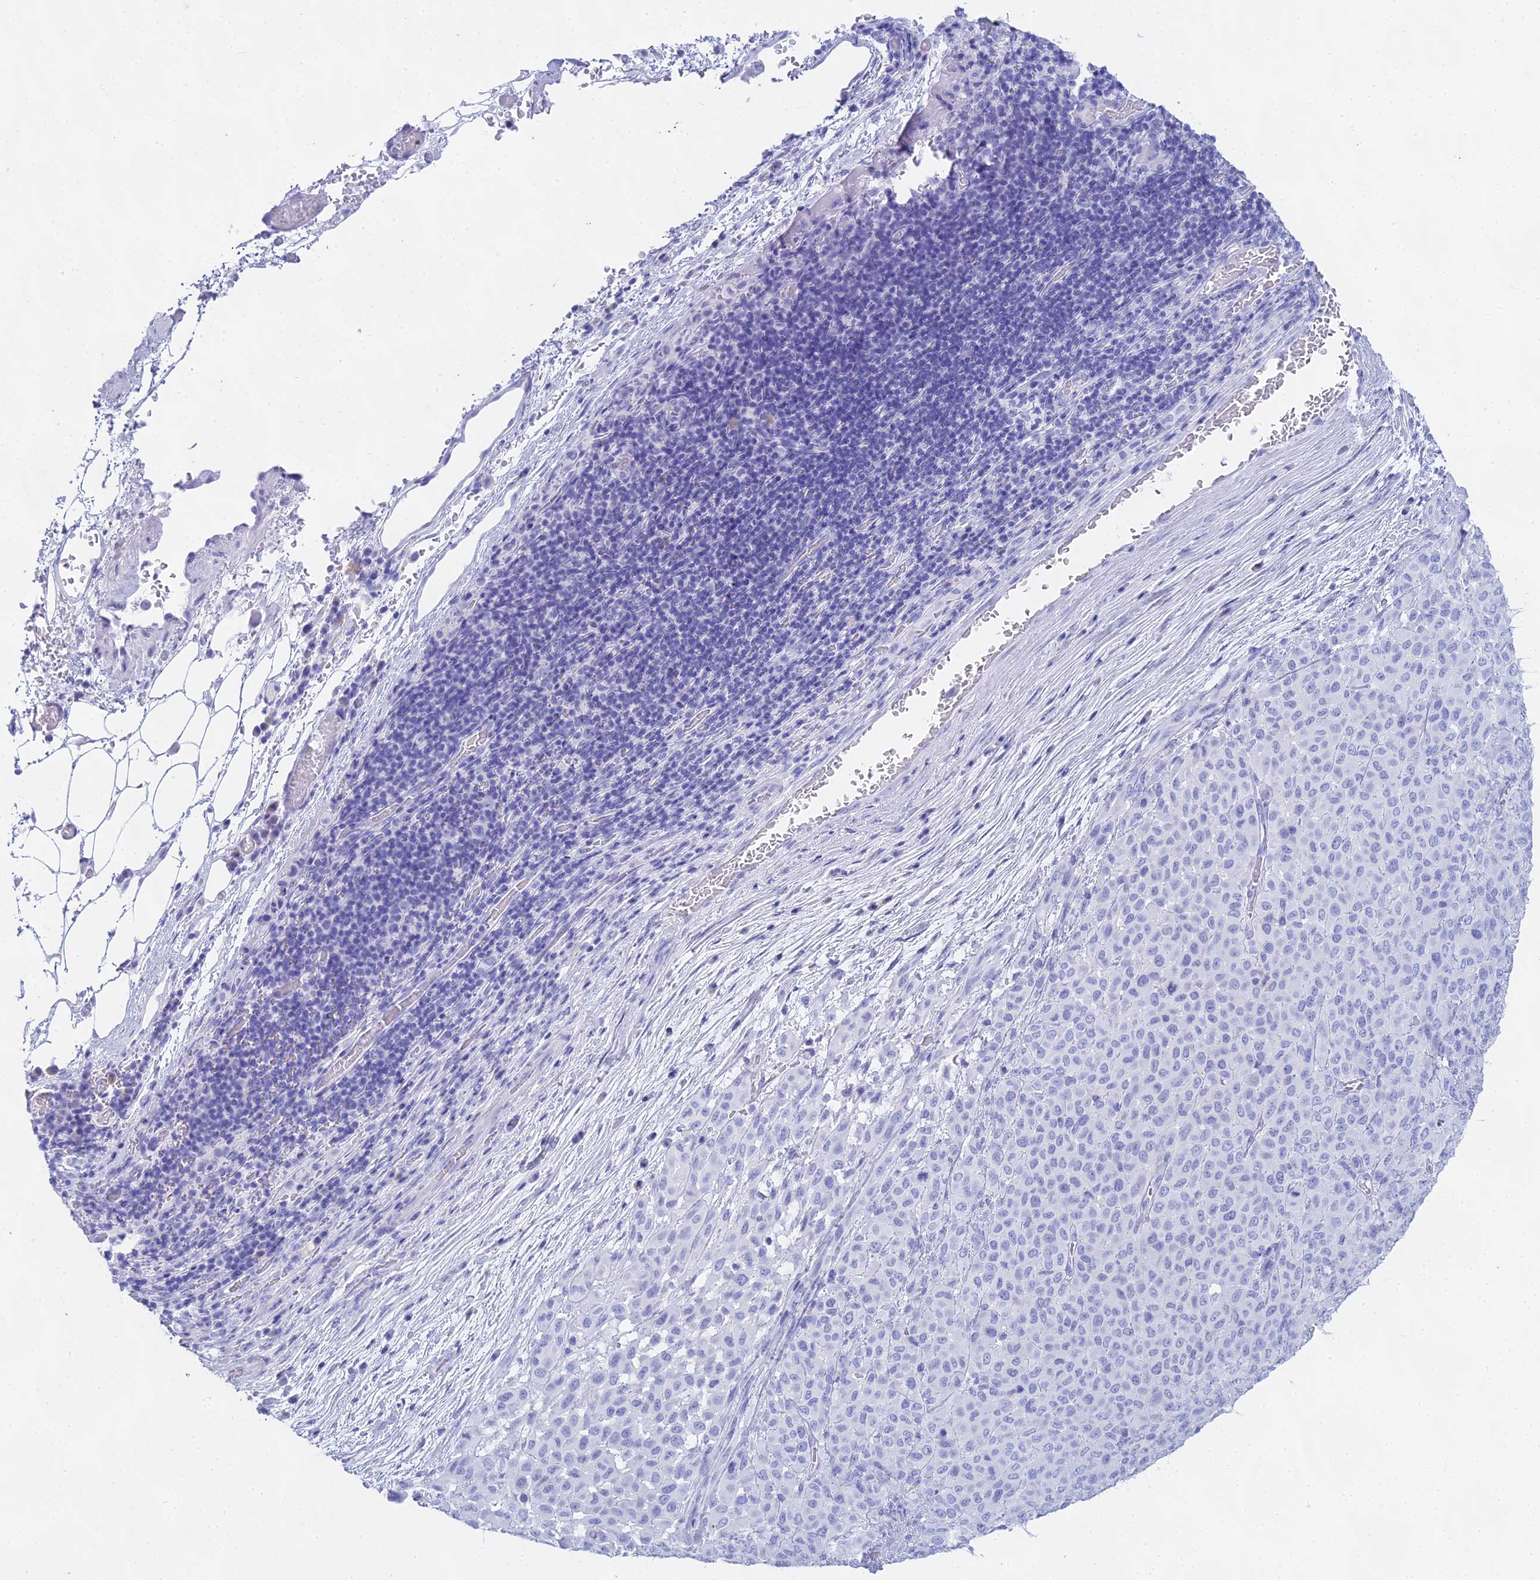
{"staining": {"intensity": "negative", "quantity": "none", "location": "none"}, "tissue": "melanoma", "cell_type": "Tumor cells", "image_type": "cancer", "snomed": [{"axis": "morphology", "description": "Malignant melanoma, Metastatic site"}, {"axis": "topography", "description": "Skin"}], "caption": "This is a histopathology image of IHC staining of melanoma, which shows no positivity in tumor cells.", "gene": "CGB2", "patient": {"sex": "female", "age": 81}}